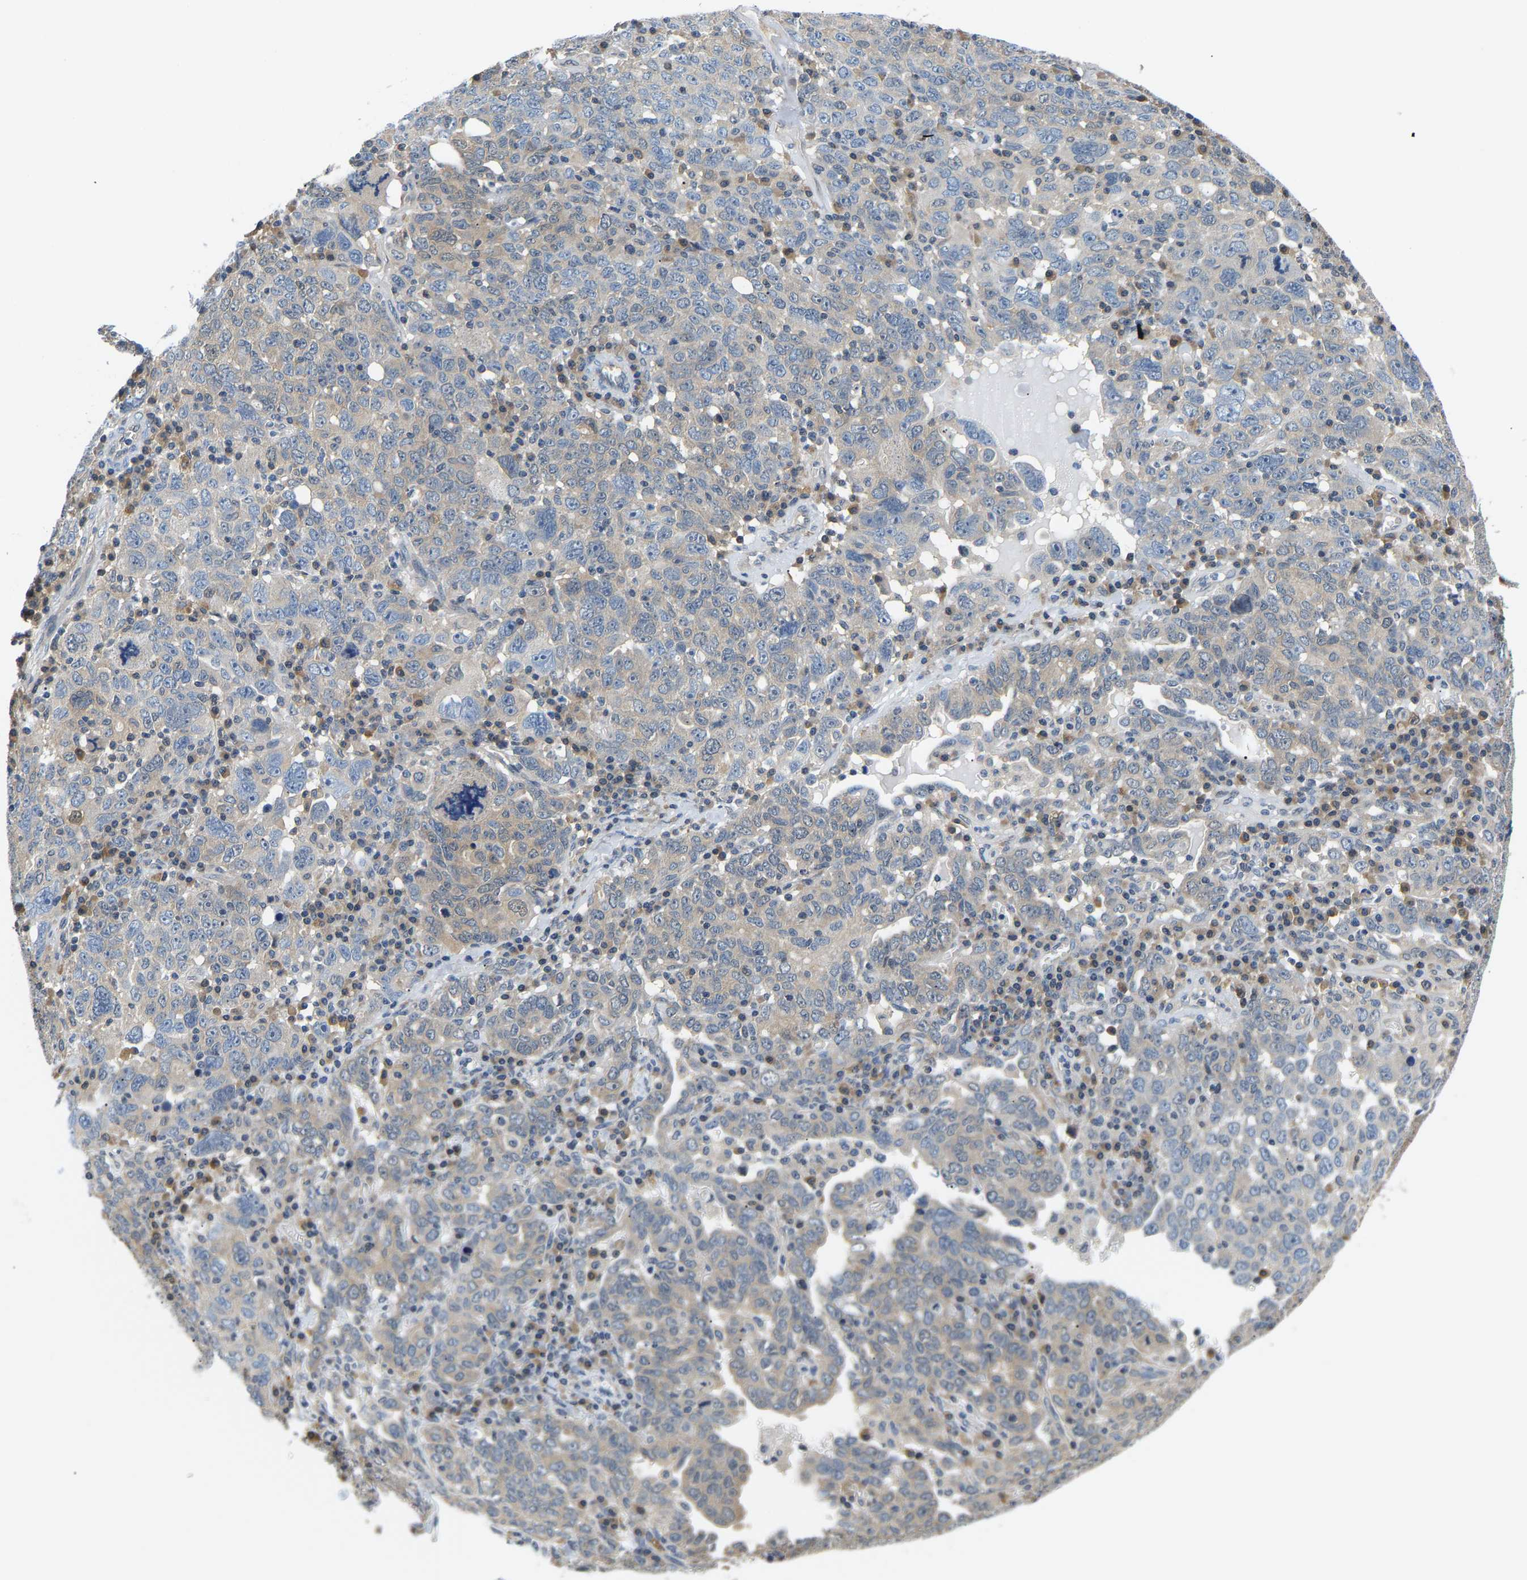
{"staining": {"intensity": "weak", "quantity": "<25%", "location": "cytoplasmic/membranous"}, "tissue": "ovarian cancer", "cell_type": "Tumor cells", "image_type": "cancer", "snomed": [{"axis": "morphology", "description": "Carcinoma, endometroid"}, {"axis": "topography", "description": "Ovary"}], "caption": "This is an immunohistochemistry (IHC) histopathology image of human ovarian cancer. There is no expression in tumor cells.", "gene": "ARHGEF12", "patient": {"sex": "female", "age": 62}}